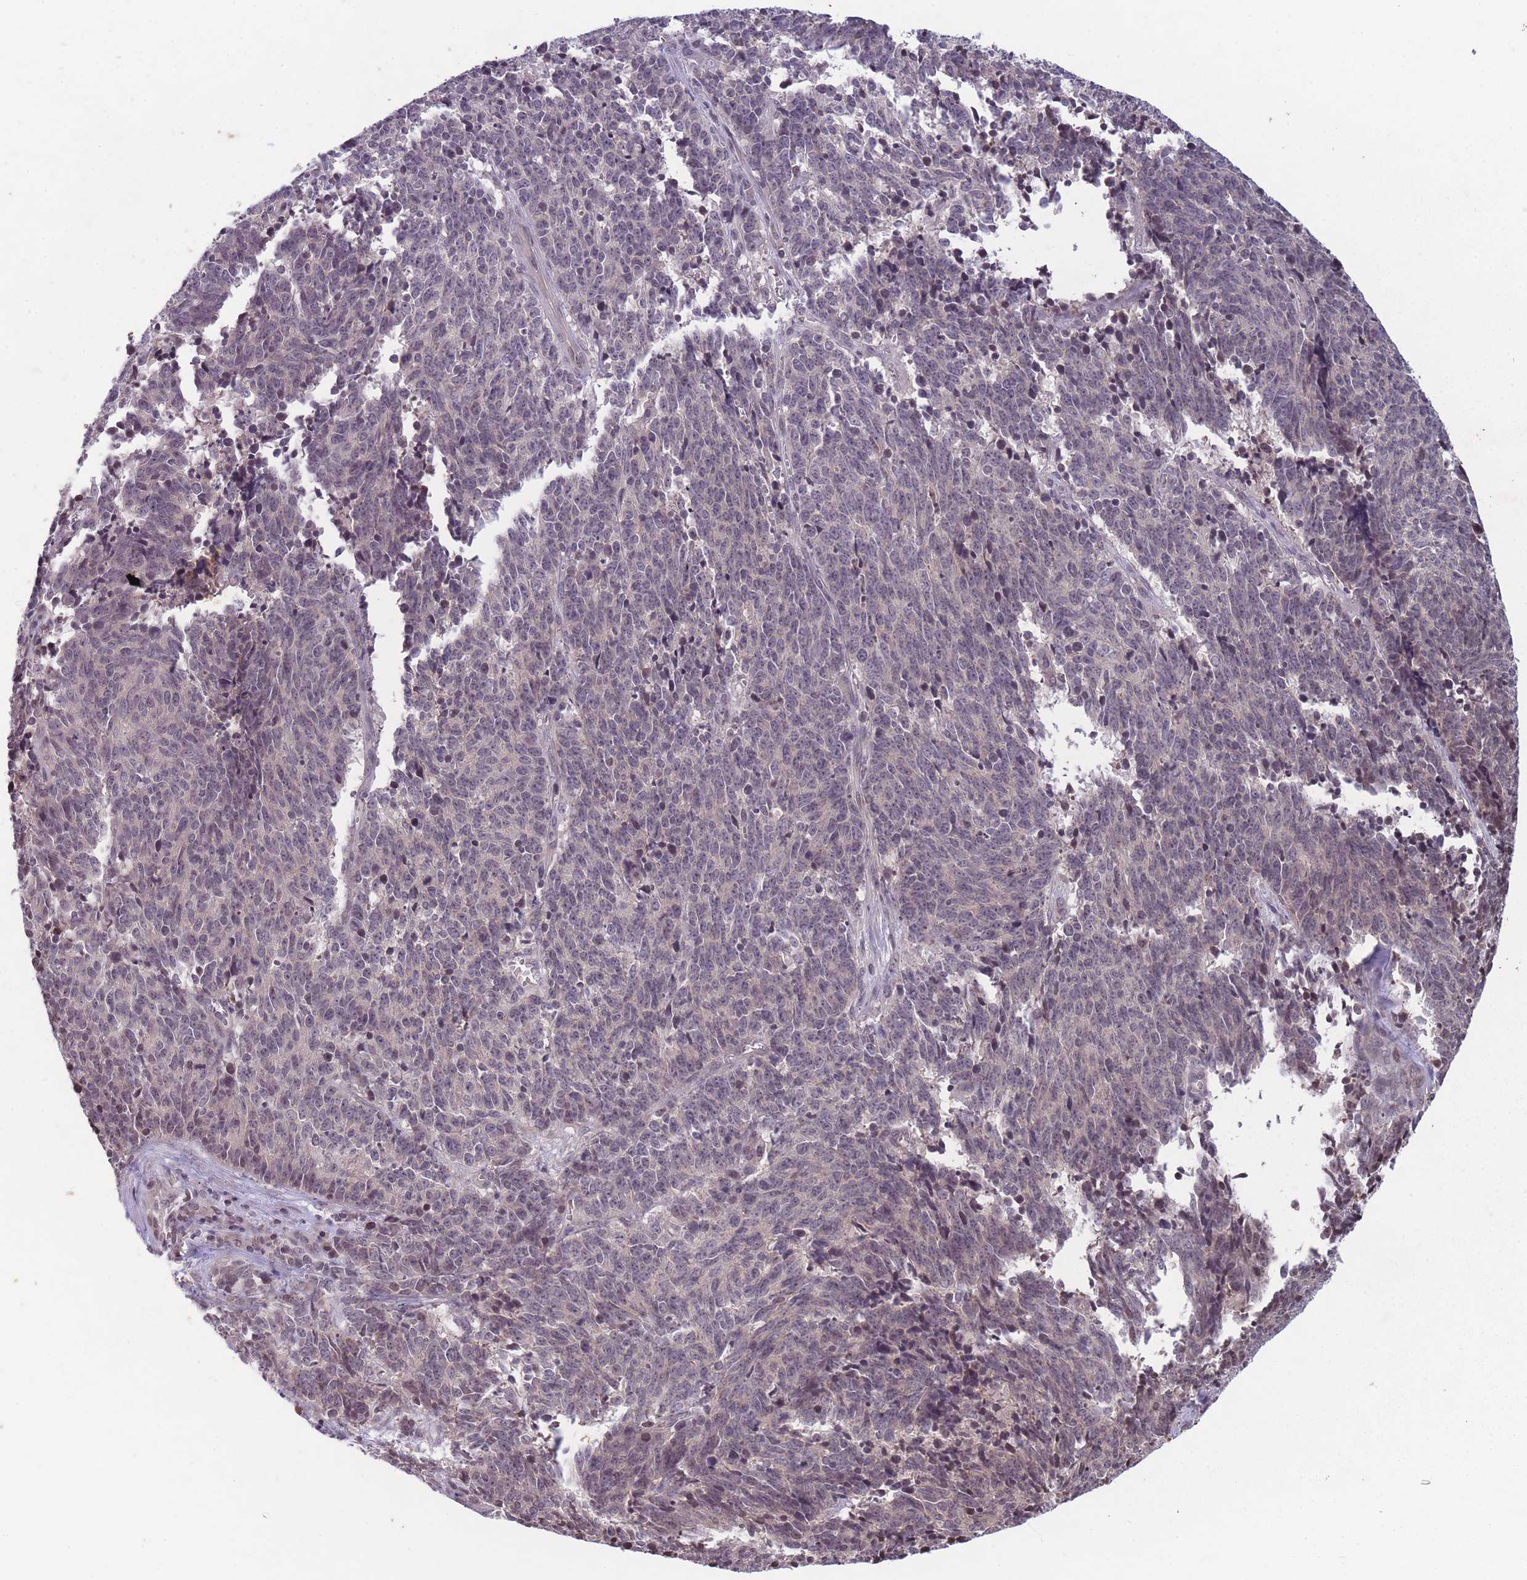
{"staining": {"intensity": "negative", "quantity": "none", "location": "none"}, "tissue": "cervical cancer", "cell_type": "Tumor cells", "image_type": "cancer", "snomed": [{"axis": "morphology", "description": "Squamous cell carcinoma, NOS"}, {"axis": "topography", "description": "Cervix"}], "caption": "The micrograph displays no significant positivity in tumor cells of squamous cell carcinoma (cervical).", "gene": "GGT5", "patient": {"sex": "female", "age": 29}}